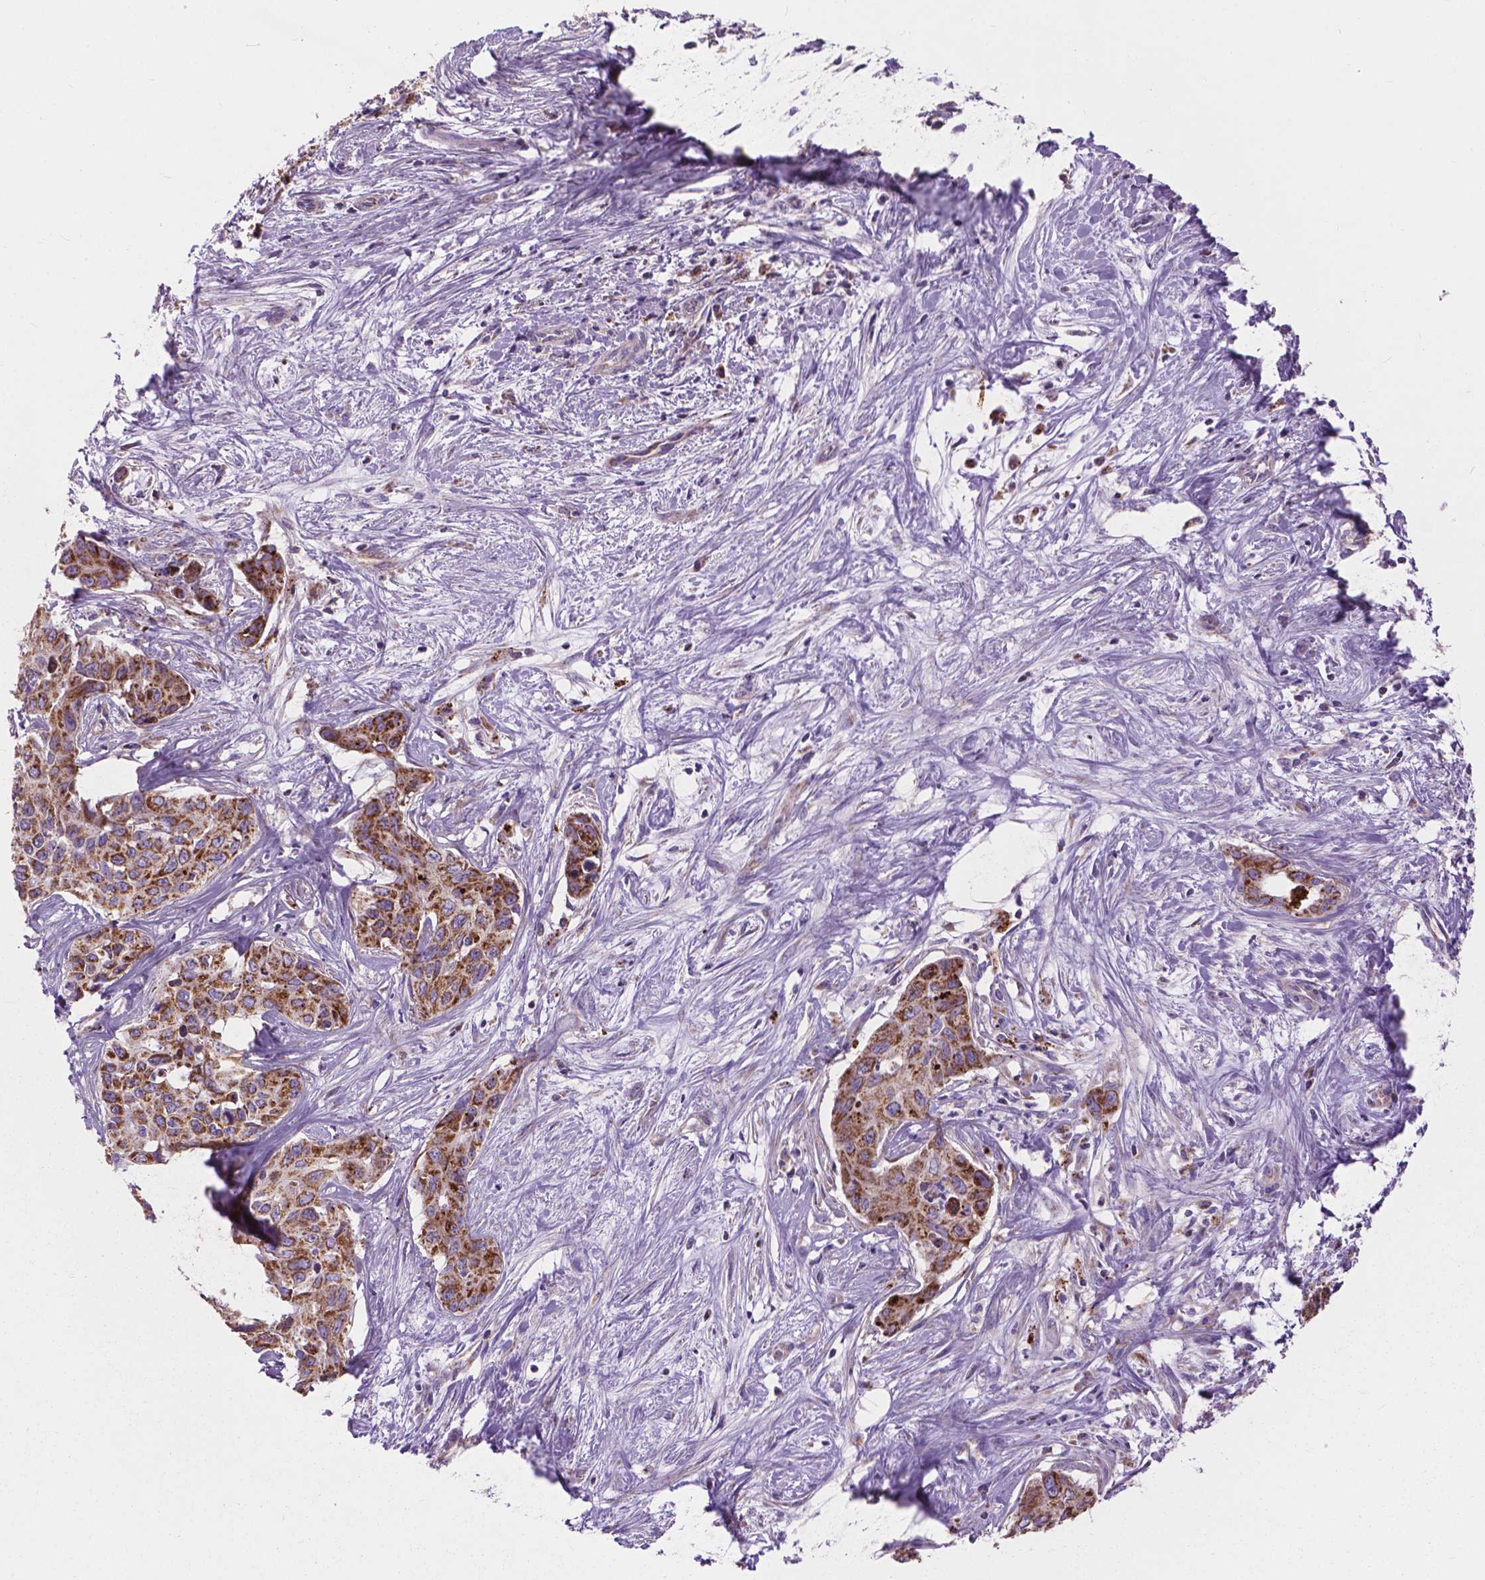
{"staining": {"intensity": "strong", "quantity": ">75%", "location": "cytoplasmic/membranous"}, "tissue": "liver cancer", "cell_type": "Tumor cells", "image_type": "cancer", "snomed": [{"axis": "morphology", "description": "Cholangiocarcinoma"}, {"axis": "topography", "description": "Liver"}], "caption": "Immunohistochemical staining of liver cancer shows high levels of strong cytoplasmic/membranous staining in about >75% of tumor cells.", "gene": "VDAC1", "patient": {"sex": "female", "age": 65}}